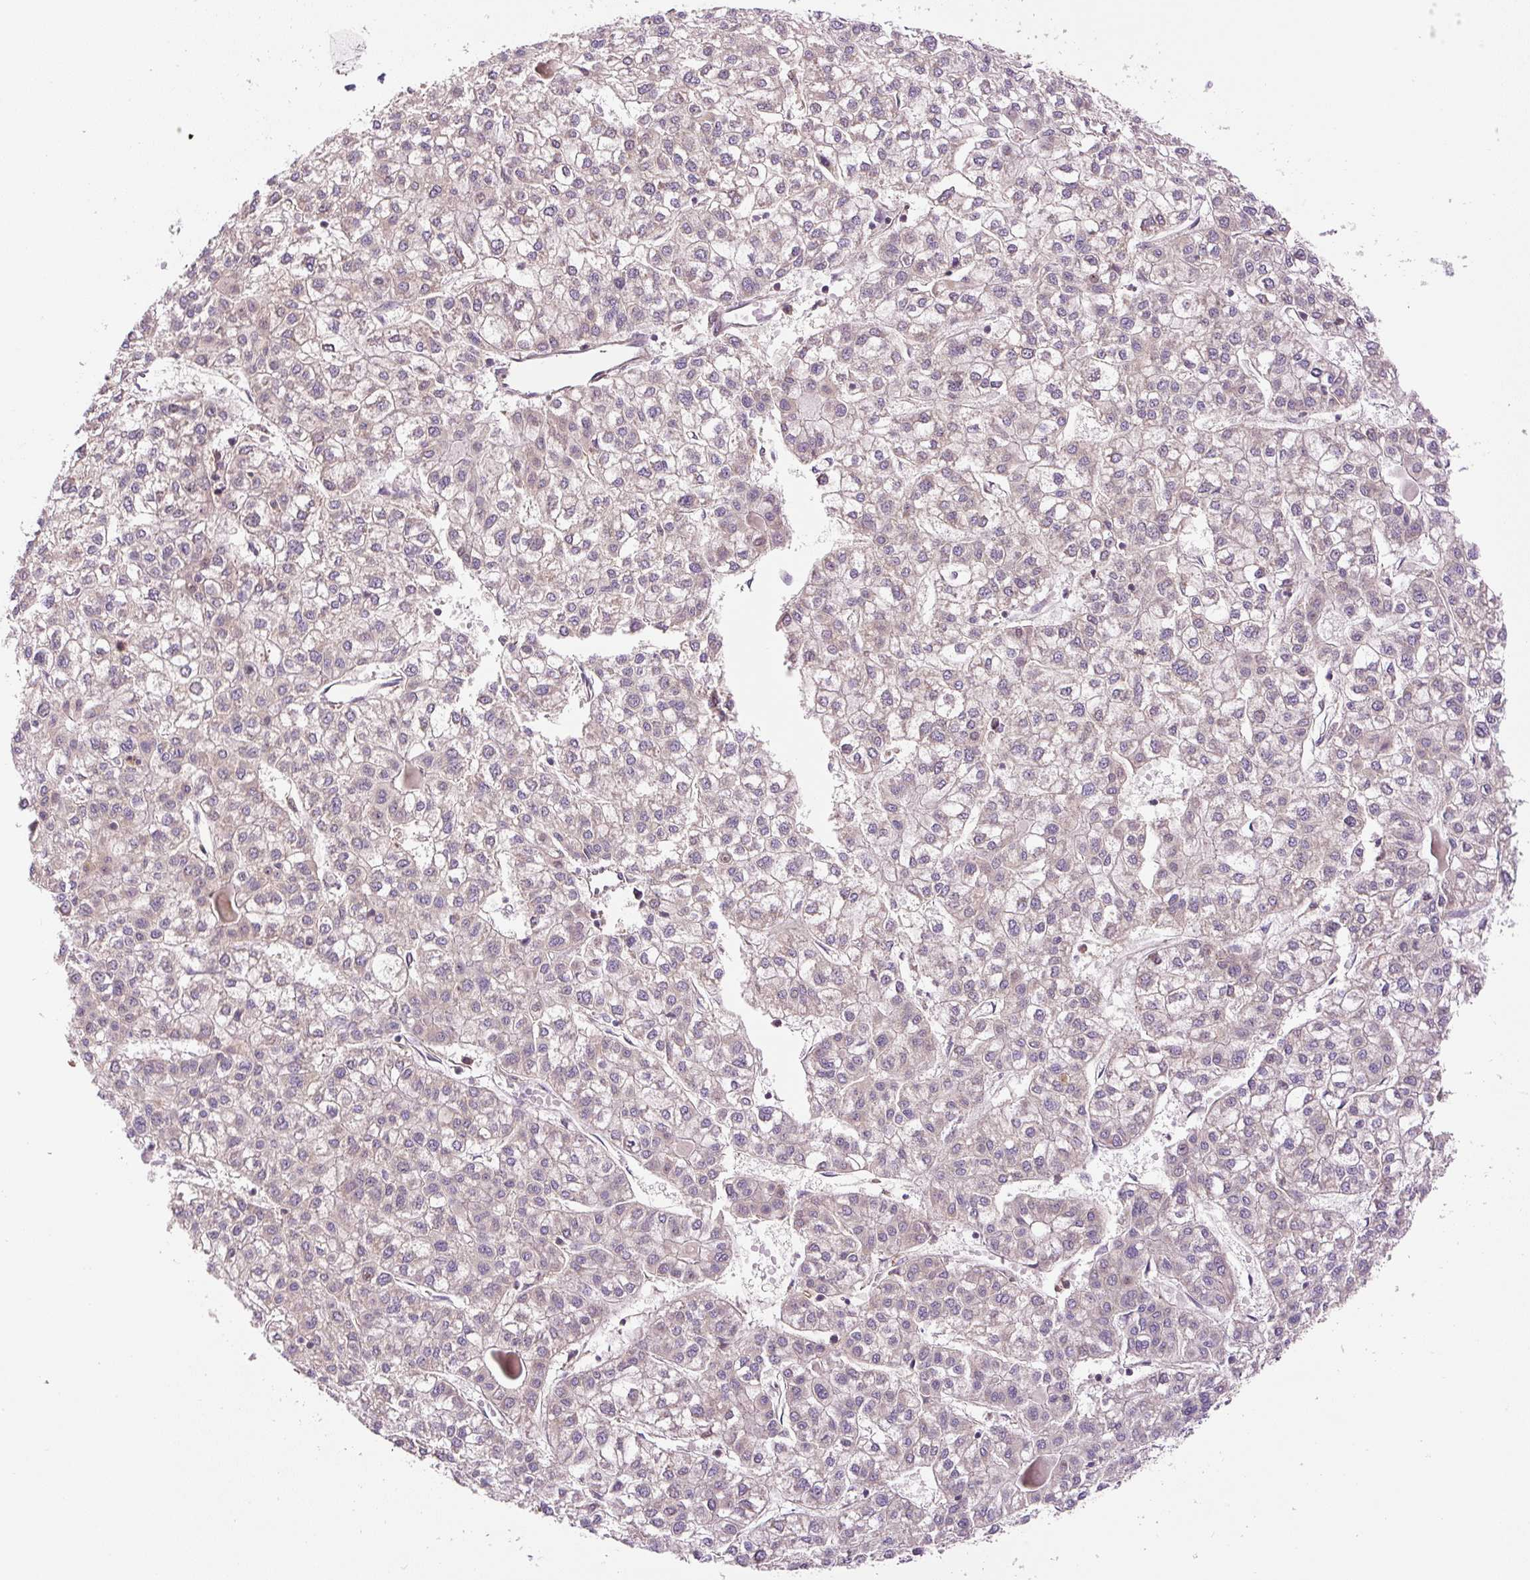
{"staining": {"intensity": "negative", "quantity": "none", "location": "none"}, "tissue": "liver cancer", "cell_type": "Tumor cells", "image_type": "cancer", "snomed": [{"axis": "morphology", "description": "Carcinoma, Hepatocellular, NOS"}, {"axis": "topography", "description": "Liver"}], "caption": "Immunohistochemistry of liver cancer (hepatocellular carcinoma) exhibits no positivity in tumor cells. (DAB (3,3'-diaminobenzidine) immunohistochemistry (IHC) visualized using brightfield microscopy, high magnification).", "gene": "CCDC28A", "patient": {"sex": "female", "age": 43}}